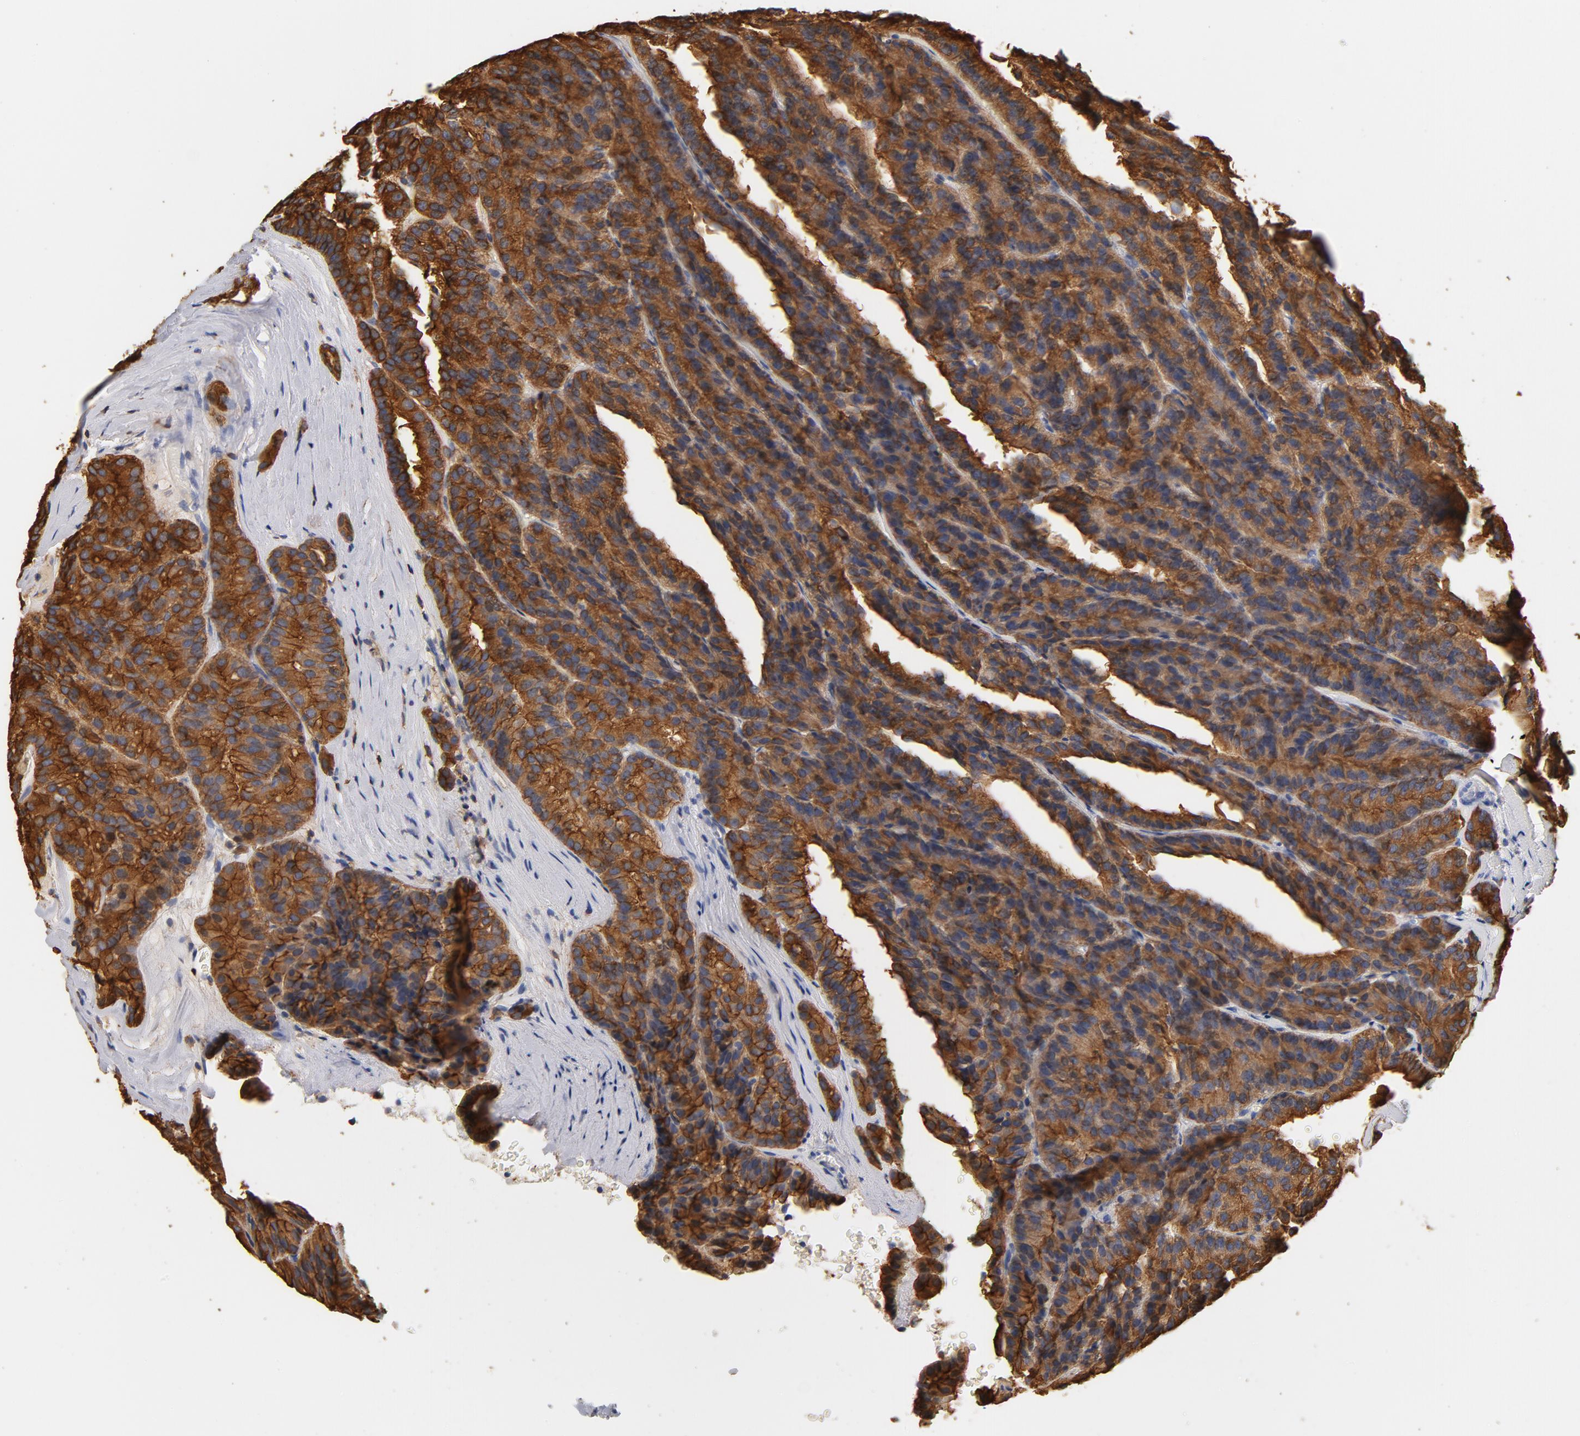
{"staining": {"intensity": "strong", "quantity": ">75%", "location": "cytoplasmic/membranous"}, "tissue": "renal cancer", "cell_type": "Tumor cells", "image_type": "cancer", "snomed": [{"axis": "morphology", "description": "Adenocarcinoma, NOS"}, {"axis": "topography", "description": "Kidney"}], "caption": "Immunohistochemical staining of human renal cancer demonstrates high levels of strong cytoplasmic/membranous positivity in approximately >75% of tumor cells. Ihc stains the protein of interest in brown and the nuclei are stained blue.", "gene": "EZR", "patient": {"sex": "male", "age": 46}}